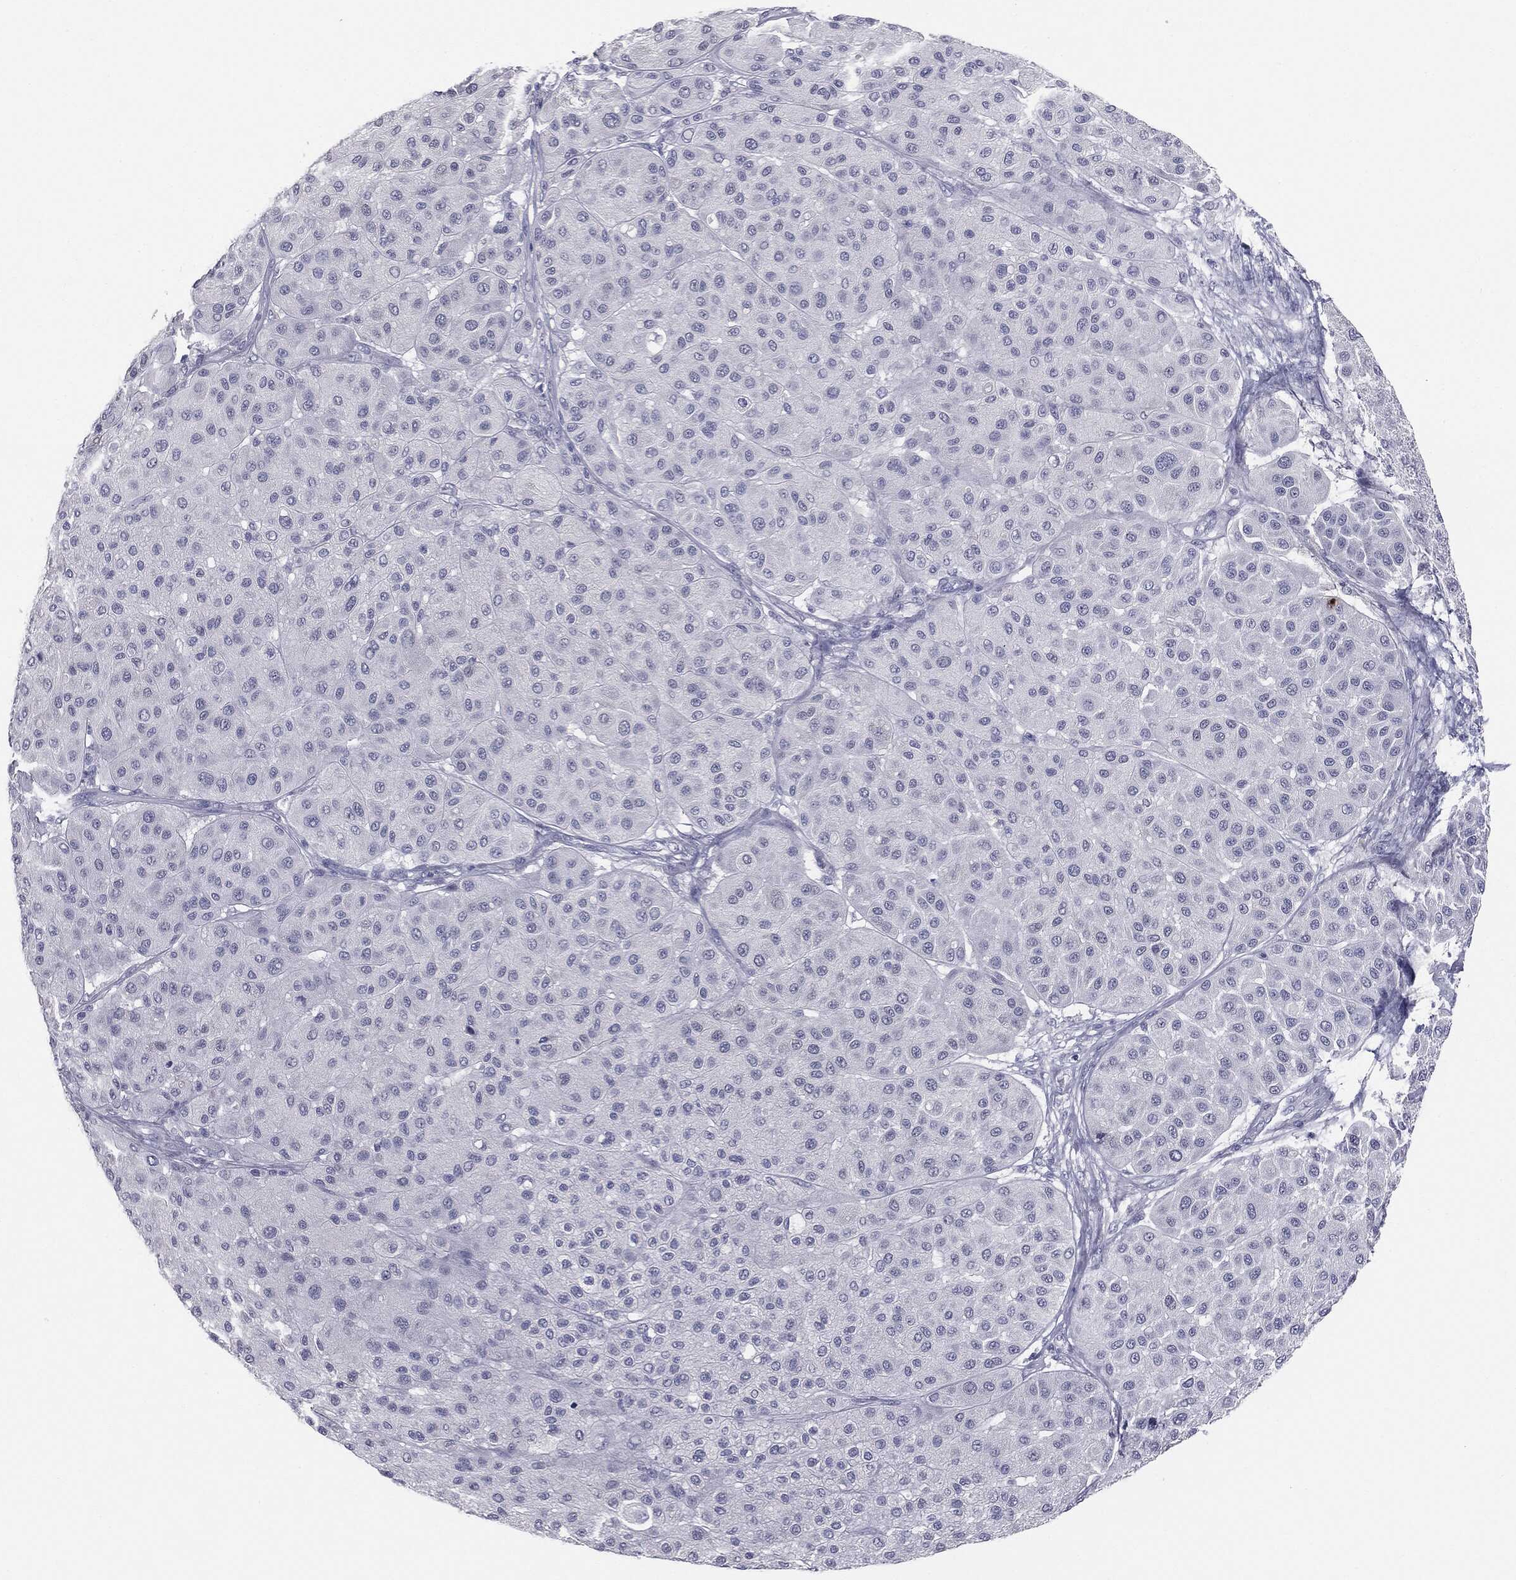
{"staining": {"intensity": "negative", "quantity": "none", "location": "none"}, "tissue": "melanoma", "cell_type": "Tumor cells", "image_type": "cancer", "snomed": [{"axis": "morphology", "description": "Malignant melanoma, Metastatic site"}, {"axis": "topography", "description": "Smooth muscle"}], "caption": "Immunohistochemistry histopathology image of malignant melanoma (metastatic site) stained for a protein (brown), which shows no positivity in tumor cells. (IHC, brightfield microscopy, high magnification).", "gene": "MUC5AC", "patient": {"sex": "male", "age": 41}}